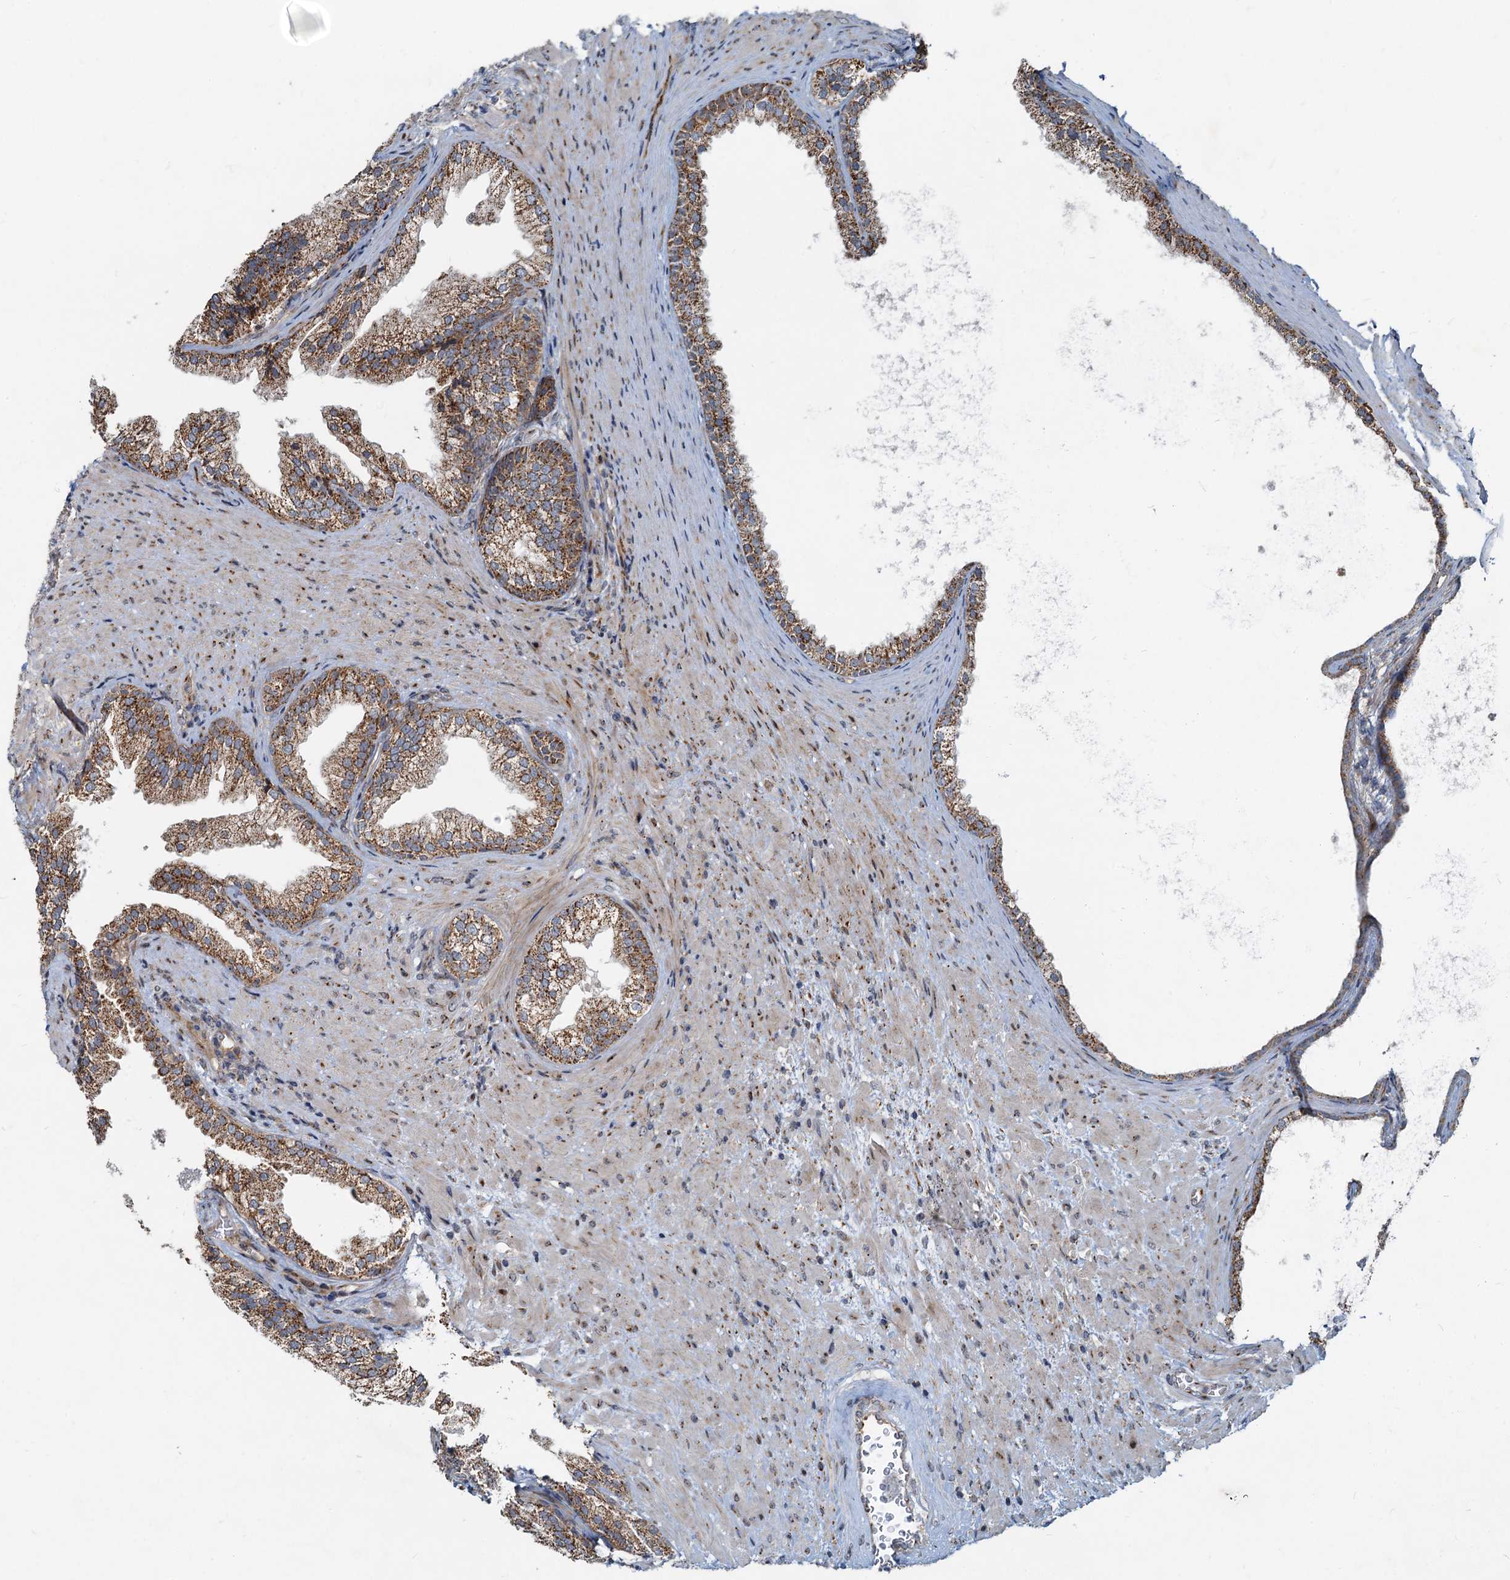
{"staining": {"intensity": "moderate", "quantity": ">75%", "location": "cytoplasmic/membranous"}, "tissue": "prostate", "cell_type": "Glandular cells", "image_type": "normal", "snomed": [{"axis": "morphology", "description": "Normal tissue, NOS"}, {"axis": "topography", "description": "Prostate"}], "caption": "The photomicrograph exhibits immunohistochemical staining of normal prostate. There is moderate cytoplasmic/membranous expression is present in approximately >75% of glandular cells.", "gene": "CEP68", "patient": {"sex": "male", "age": 76}}